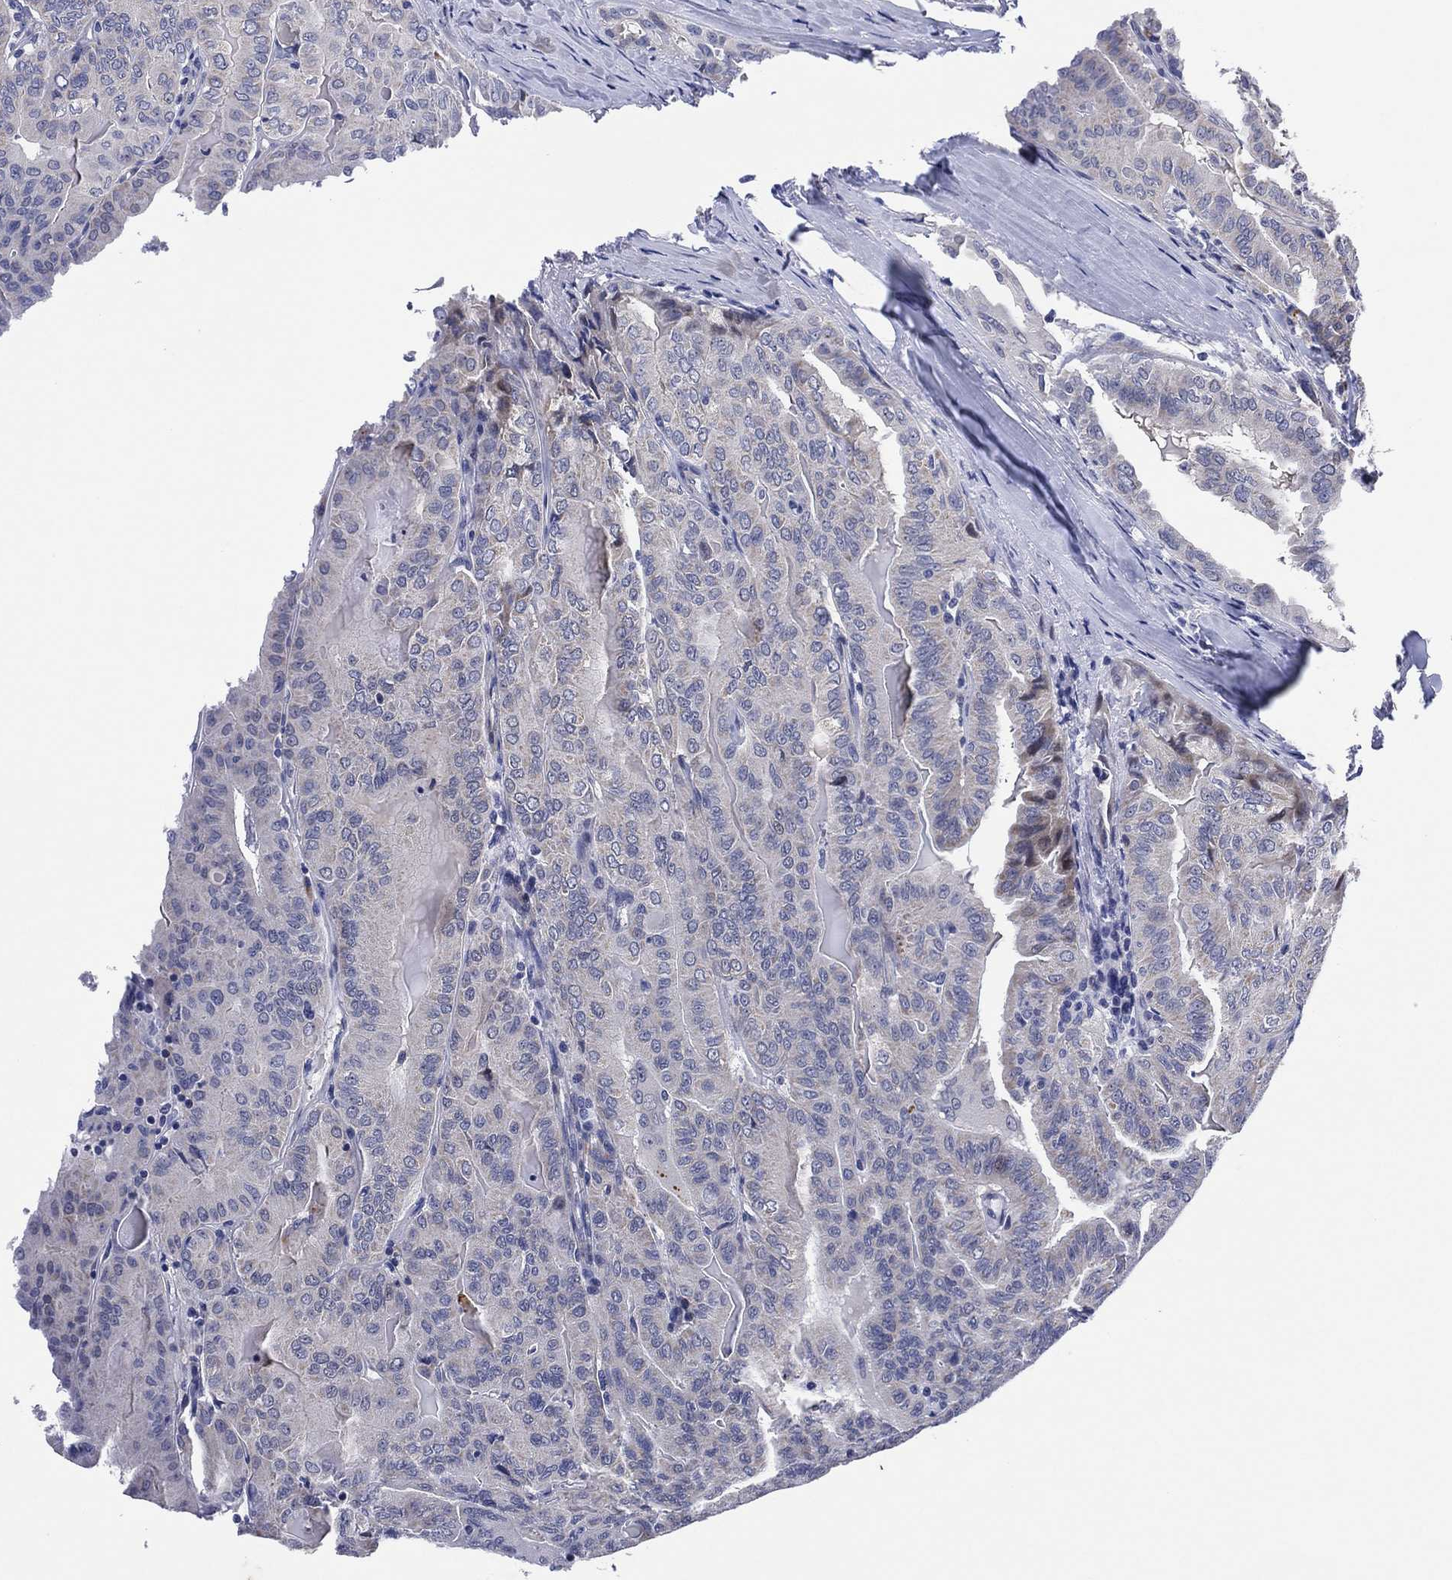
{"staining": {"intensity": "weak", "quantity": "<25%", "location": "cytoplasmic/membranous"}, "tissue": "thyroid cancer", "cell_type": "Tumor cells", "image_type": "cancer", "snomed": [{"axis": "morphology", "description": "Papillary adenocarcinoma, NOS"}, {"axis": "topography", "description": "Thyroid gland"}], "caption": "Immunohistochemistry histopathology image of human papillary adenocarcinoma (thyroid) stained for a protein (brown), which reveals no positivity in tumor cells.", "gene": "CLIP3", "patient": {"sex": "female", "age": 68}}